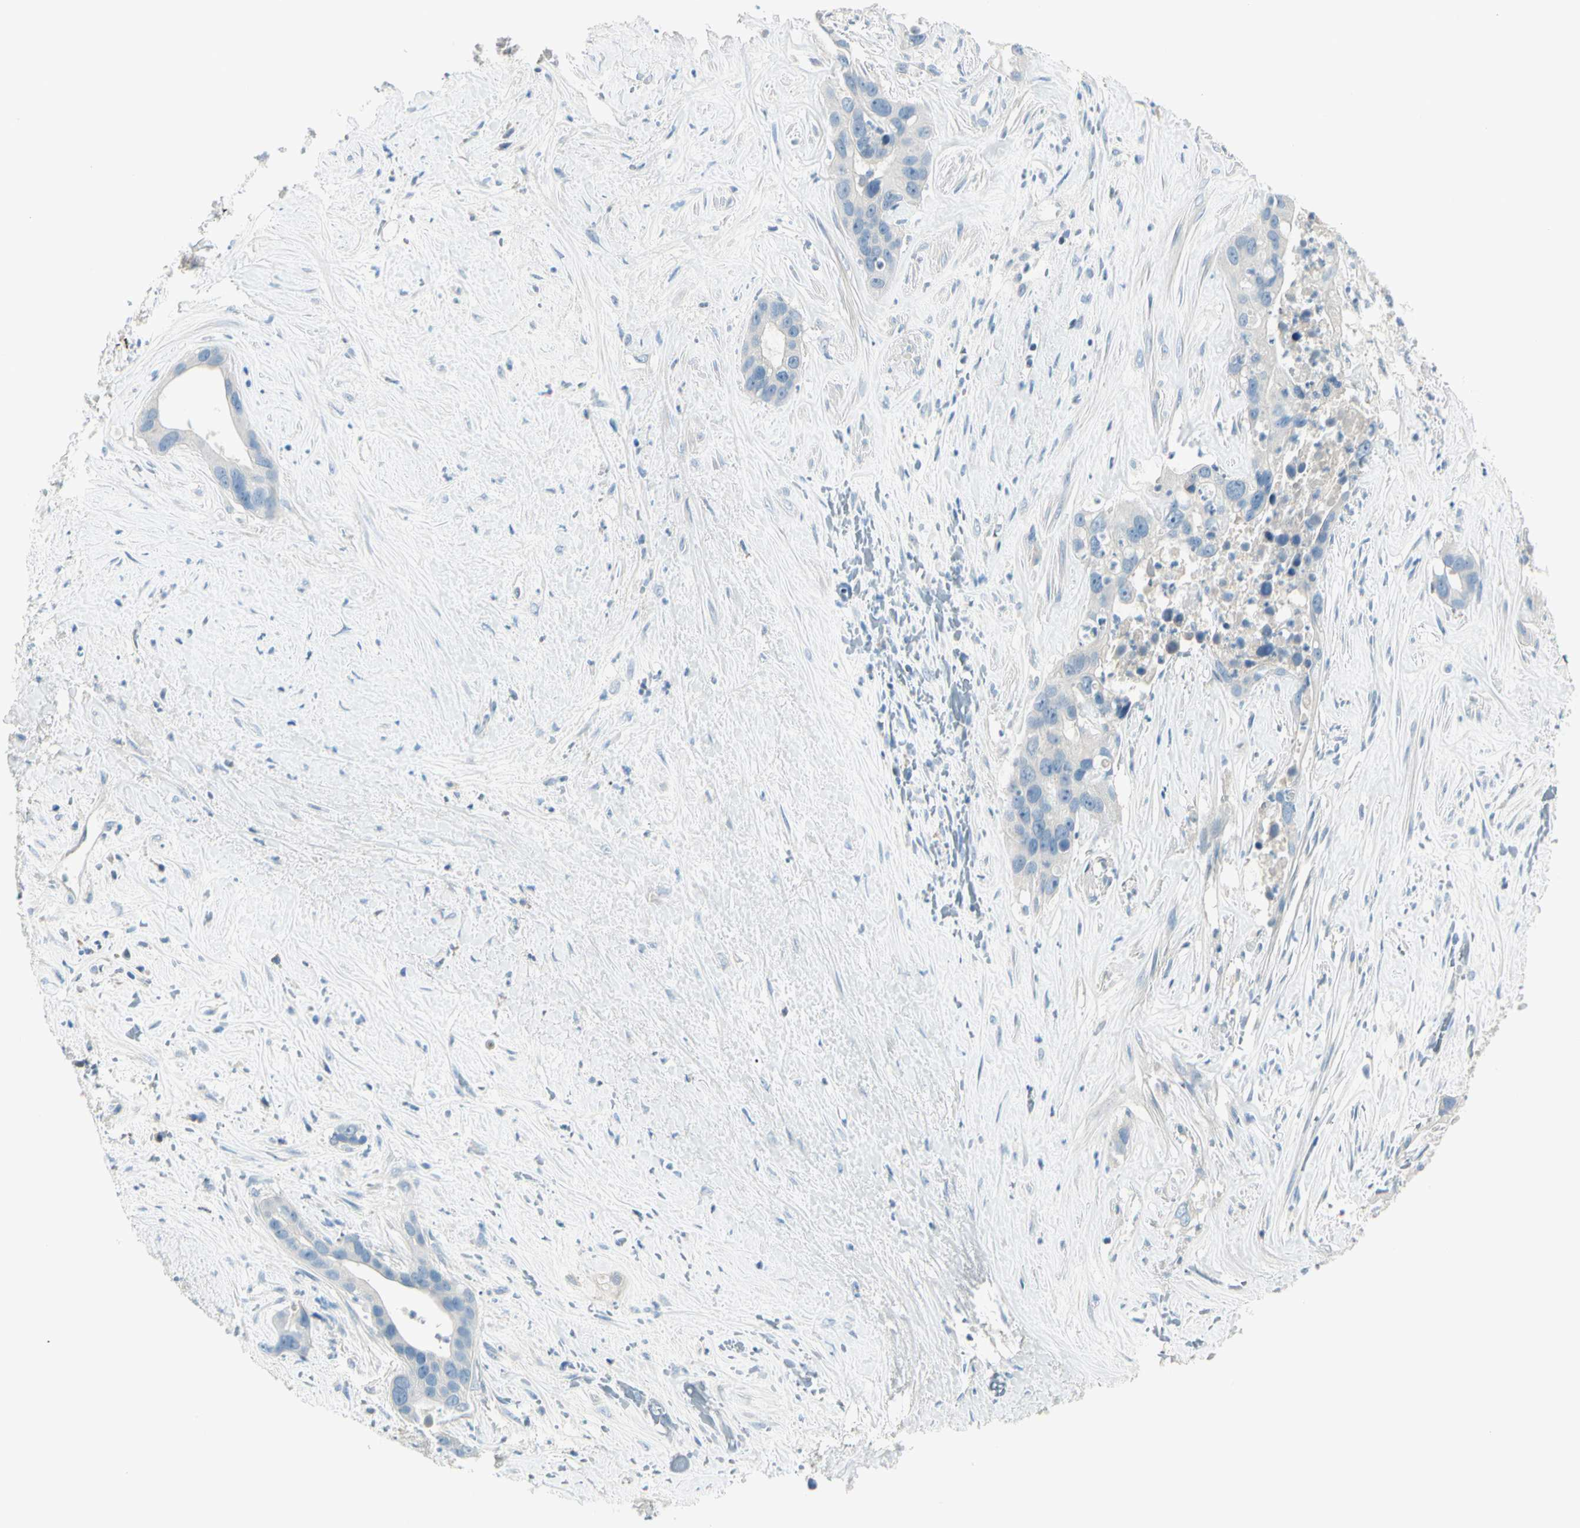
{"staining": {"intensity": "negative", "quantity": "none", "location": "none"}, "tissue": "liver cancer", "cell_type": "Tumor cells", "image_type": "cancer", "snomed": [{"axis": "morphology", "description": "Cholangiocarcinoma"}, {"axis": "topography", "description": "Liver"}], "caption": "This is a micrograph of IHC staining of liver cancer (cholangiocarcinoma), which shows no expression in tumor cells.", "gene": "SLC6A15", "patient": {"sex": "female", "age": 65}}